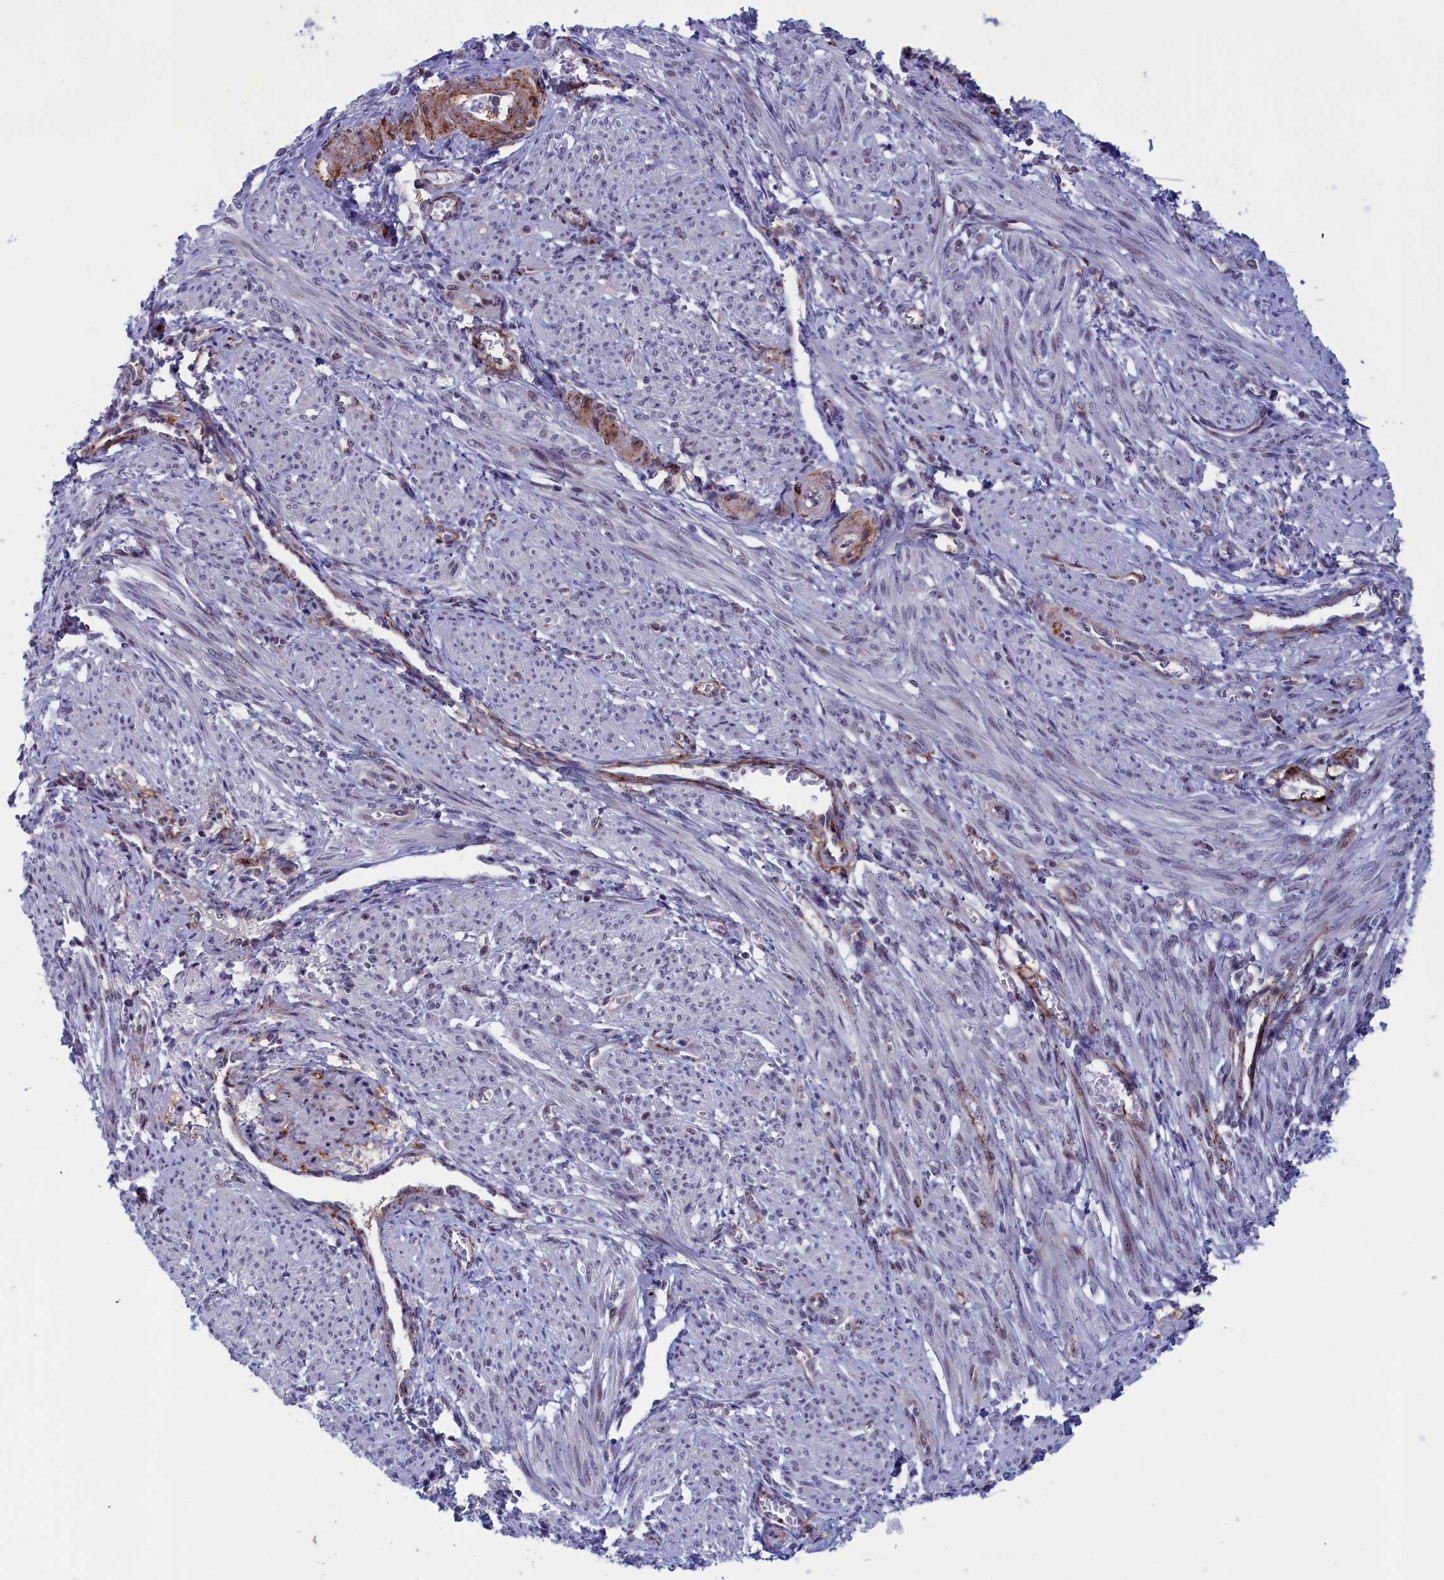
{"staining": {"intensity": "negative", "quantity": "none", "location": "none"}, "tissue": "smooth muscle", "cell_type": "Smooth muscle cells", "image_type": "normal", "snomed": [{"axis": "morphology", "description": "Normal tissue, NOS"}, {"axis": "topography", "description": "Smooth muscle"}], "caption": "Protein analysis of benign smooth muscle displays no significant staining in smooth muscle cells.", "gene": "PPAN", "patient": {"sex": "female", "age": 39}}